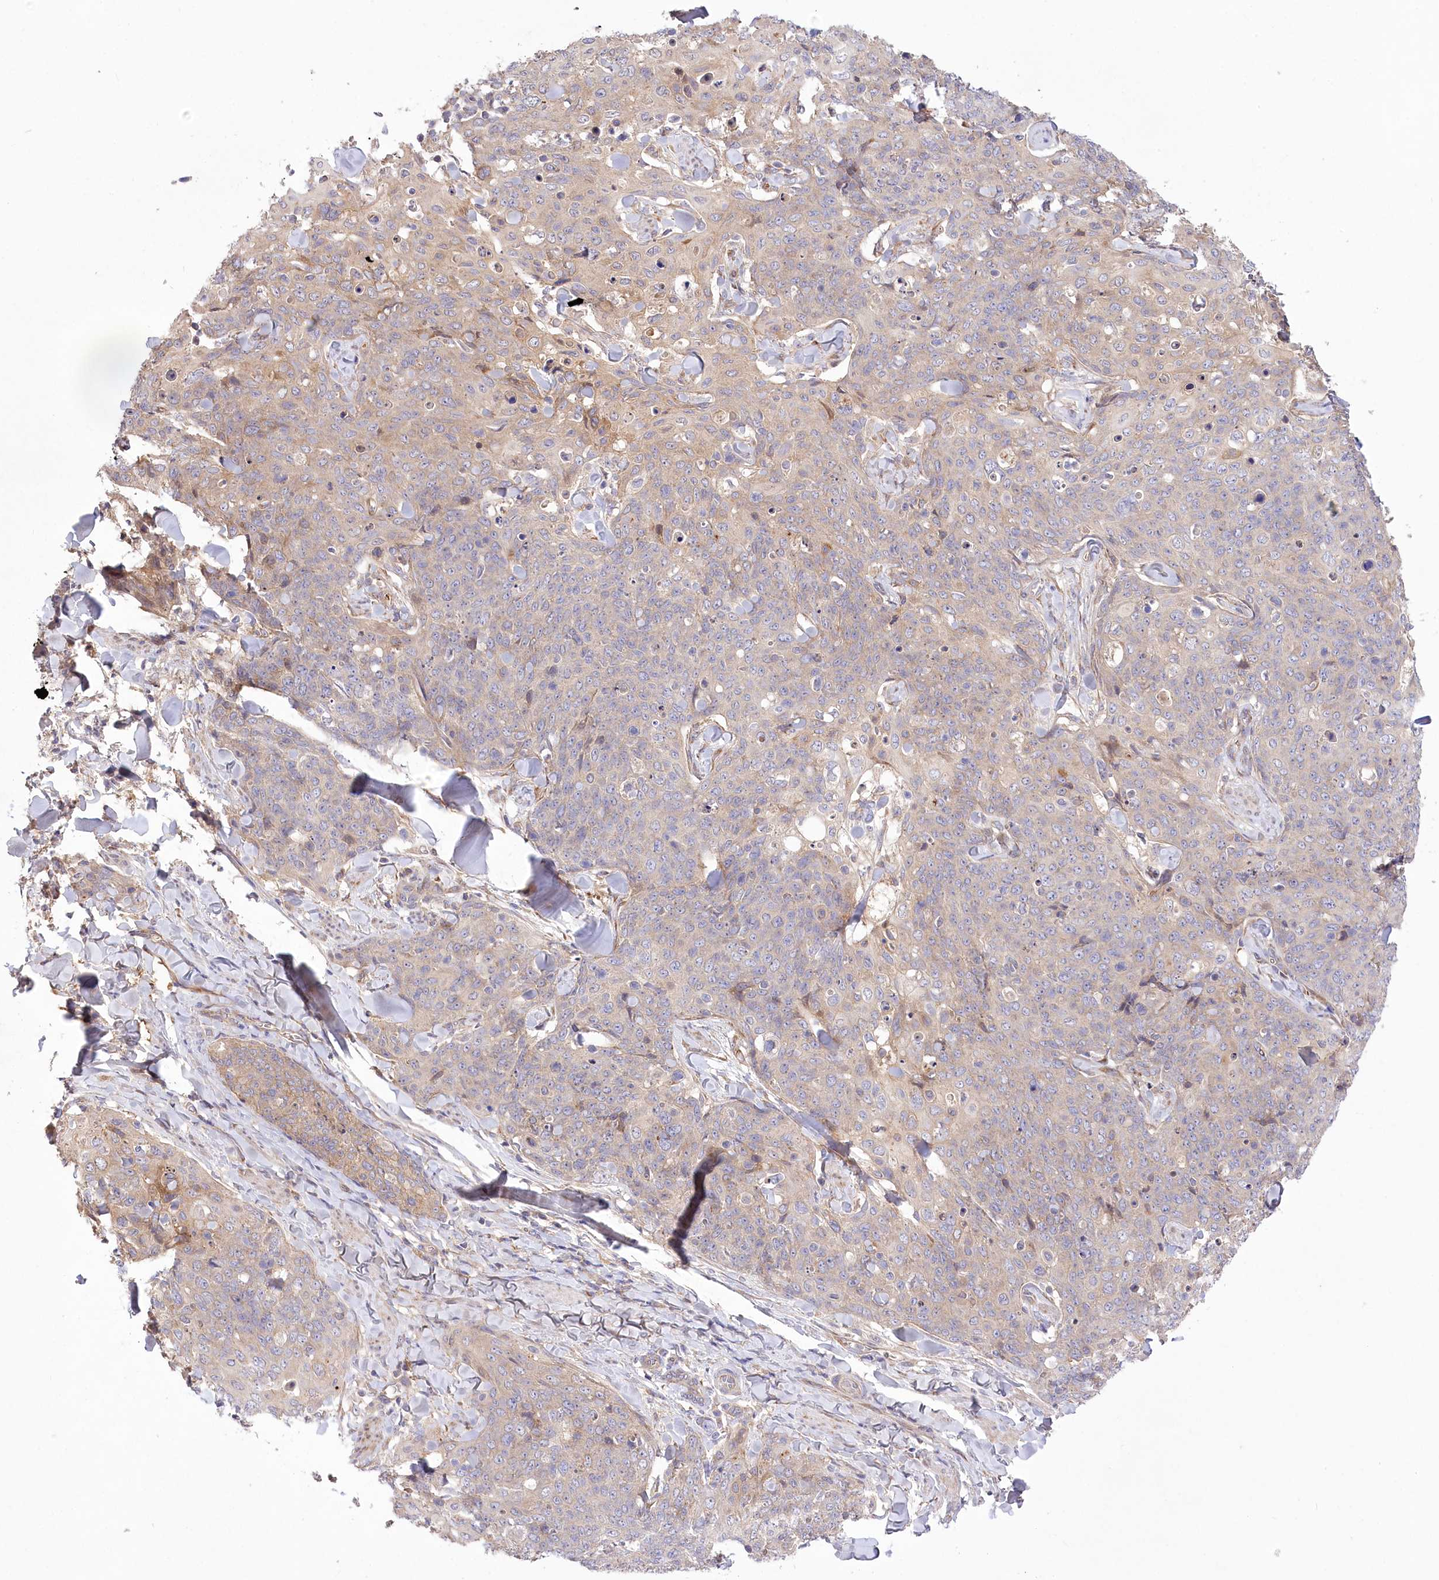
{"staining": {"intensity": "weak", "quantity": "25%-75%", "location": "cytoplasmic/membranous"}, "tissue": "skin cancer", "cell_type": "Tumor cells", "image_type": "cancer", "snomed": [{"axis": "morphology", "description": "Squamous cell carcinoma, NOS"}, {"axis": "topography", "description": "Skin"}, {"axis": "topography", "description": "Vulva"}], "caption": "The photomicrograph exhibits a brown stain indicating the presence of a protein in the cytoplasmic/membranous of tumor cells in skin cancer (squamous cell carcinoma). Using DAB (3,3'-diaminobenzidine) (brown) and hematoxylin (blue) stains, captured at high magnification using brightfield microscopy.", "gene": "TRUB1", "patient": {"sex": "female", "age": 85}}